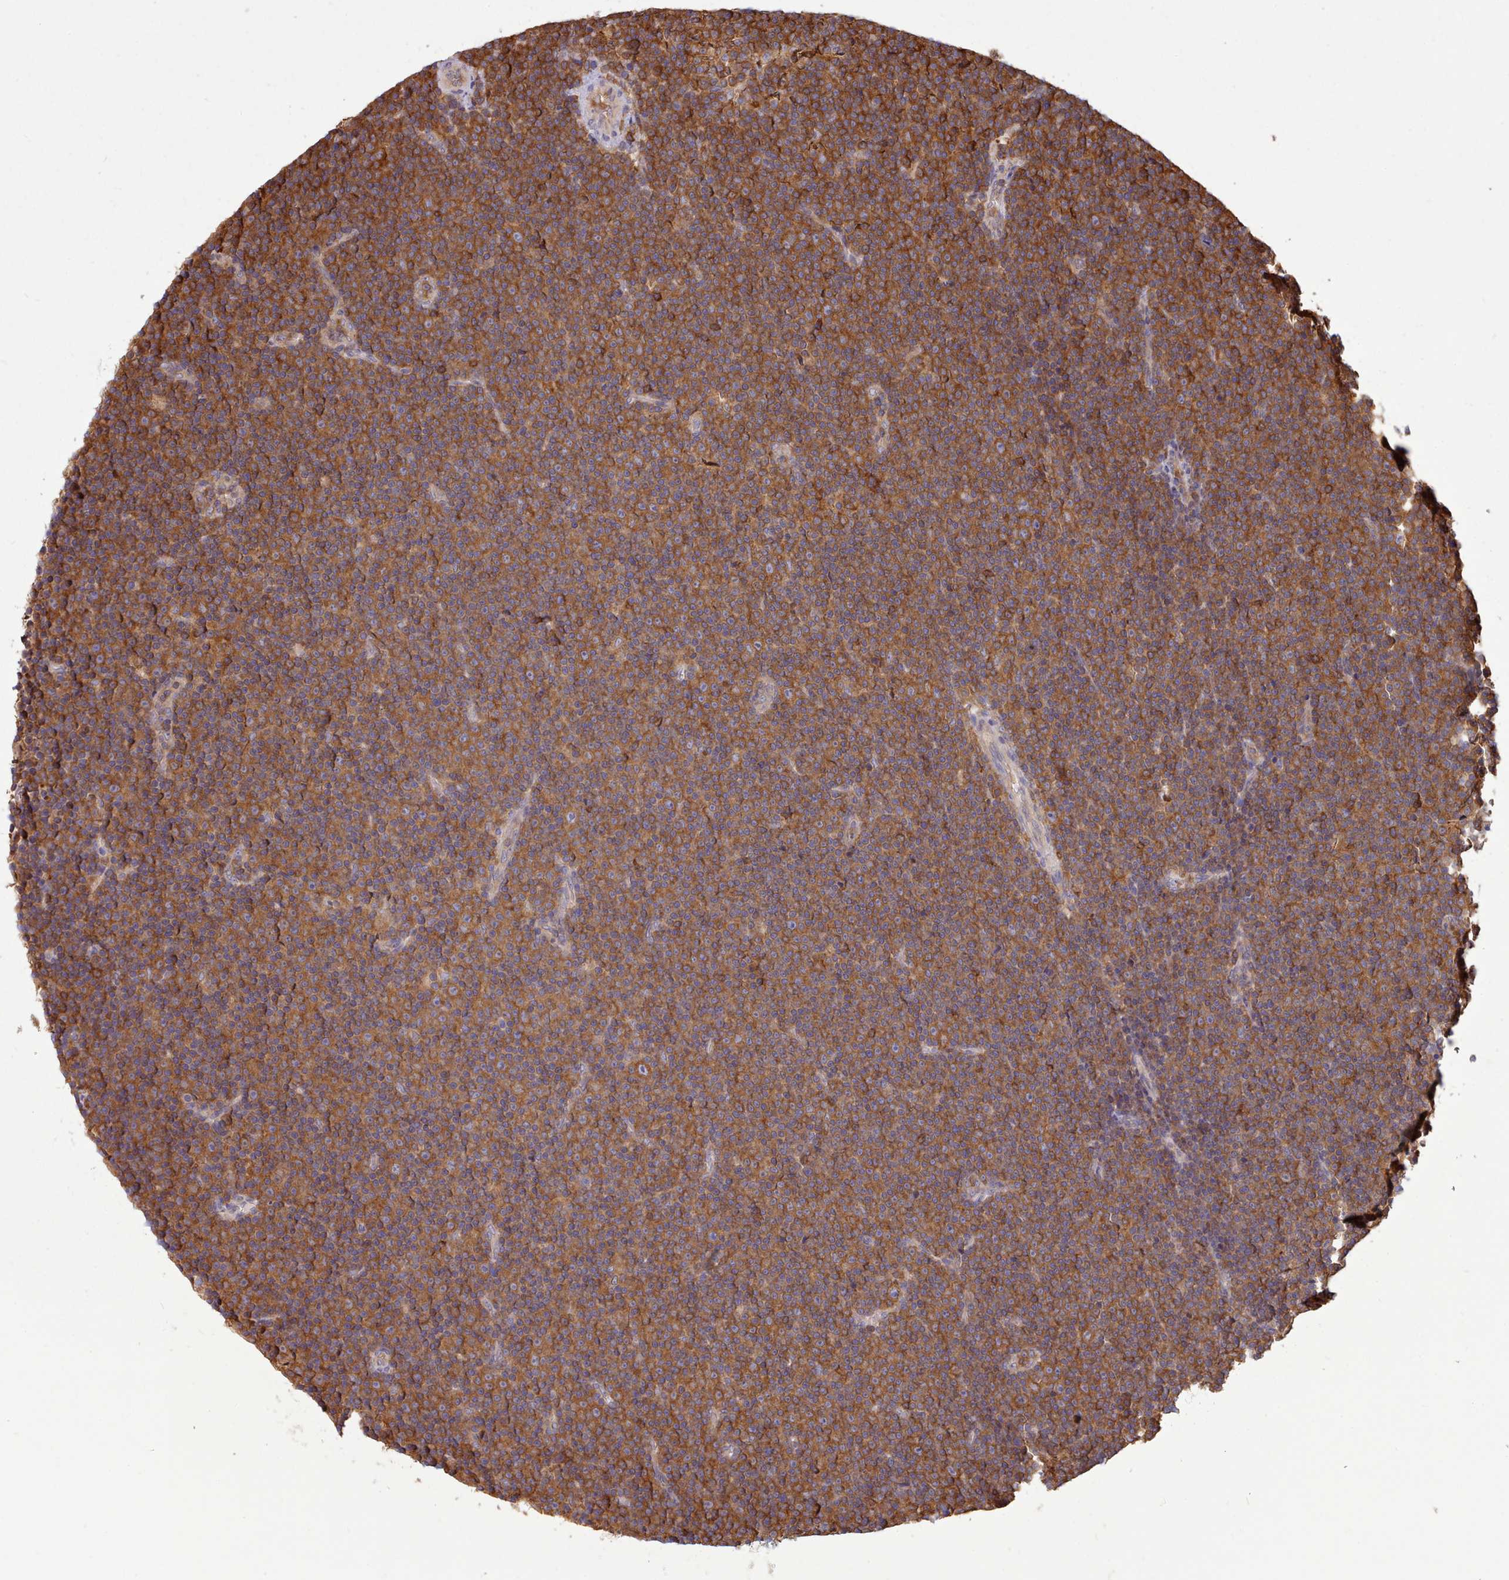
{"staining": {"intensity": "moderate", "quantity": ">75%", "location": "cytoplasmic/membranous"}, "tissue": "lymphoma", "cell_type": "Tumor cells", "image_type": "cancer", "snomed": [{"axis": "morphology", "description": "Malignant lymphoma, non-Hodgkin's type, Low grade"}, {"axis": "topography", "description": "Lymph node"}], "caption": "Lymphoma stained for a protein displays moderate cytoplasmic/membranous positivity in tumor cells. The staining is performed using DAB (3,3'-diaminobenzidine) brown chromogen to label protein expression. The nuclei are counter-stained blue using hematoxylin.", "gene": "SLC4A9", "patient": {"sex": "female", "age": 67}}